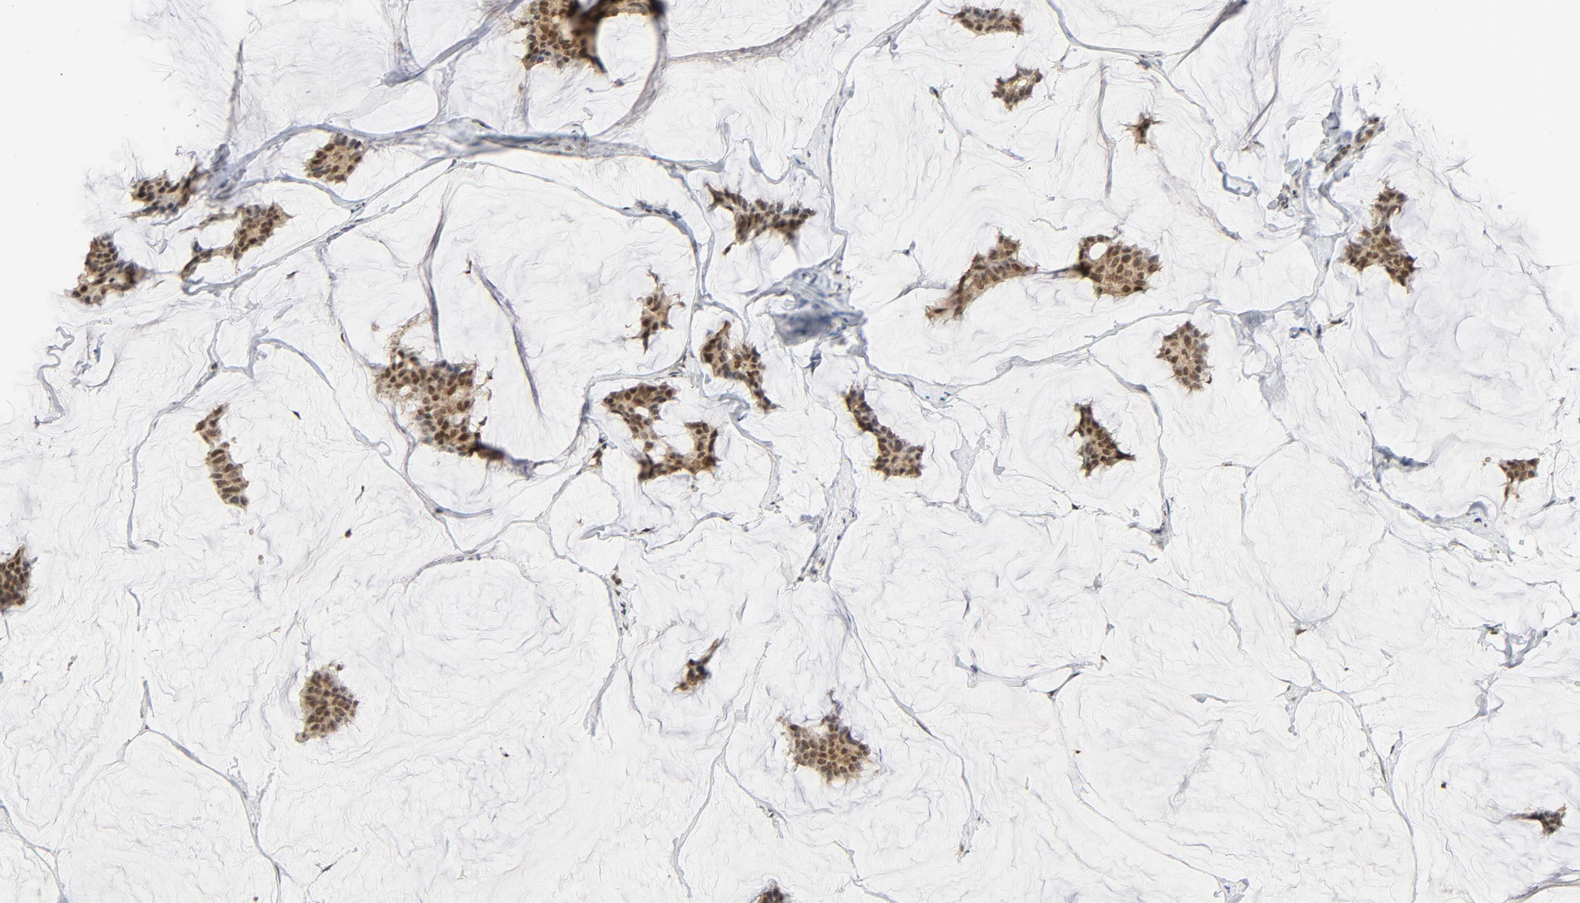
{"staining": {"intensity": "moderate", "quantity": ">75%", "location": "nuclear"}, "tissue": "breast cancer", "cell_type": "Tumor cells", "image_type": "cancer", "snomed": [{"axis": "morphology", "description": "Duct carcinoma"}, {"axis": "topography", "description": "Breast"}], "caption": "Tumor cells demonstrate medium levels of moderate nuclear expression in about >75% of cells in human invasive ductal carcinoma (breast). (Stains: DAB in brown, nuclei in blue, Microscopy: brightfield microscopy at high magnification).", "gene": "ERCC1", "patient": {"sex": "female", "age": 93}}